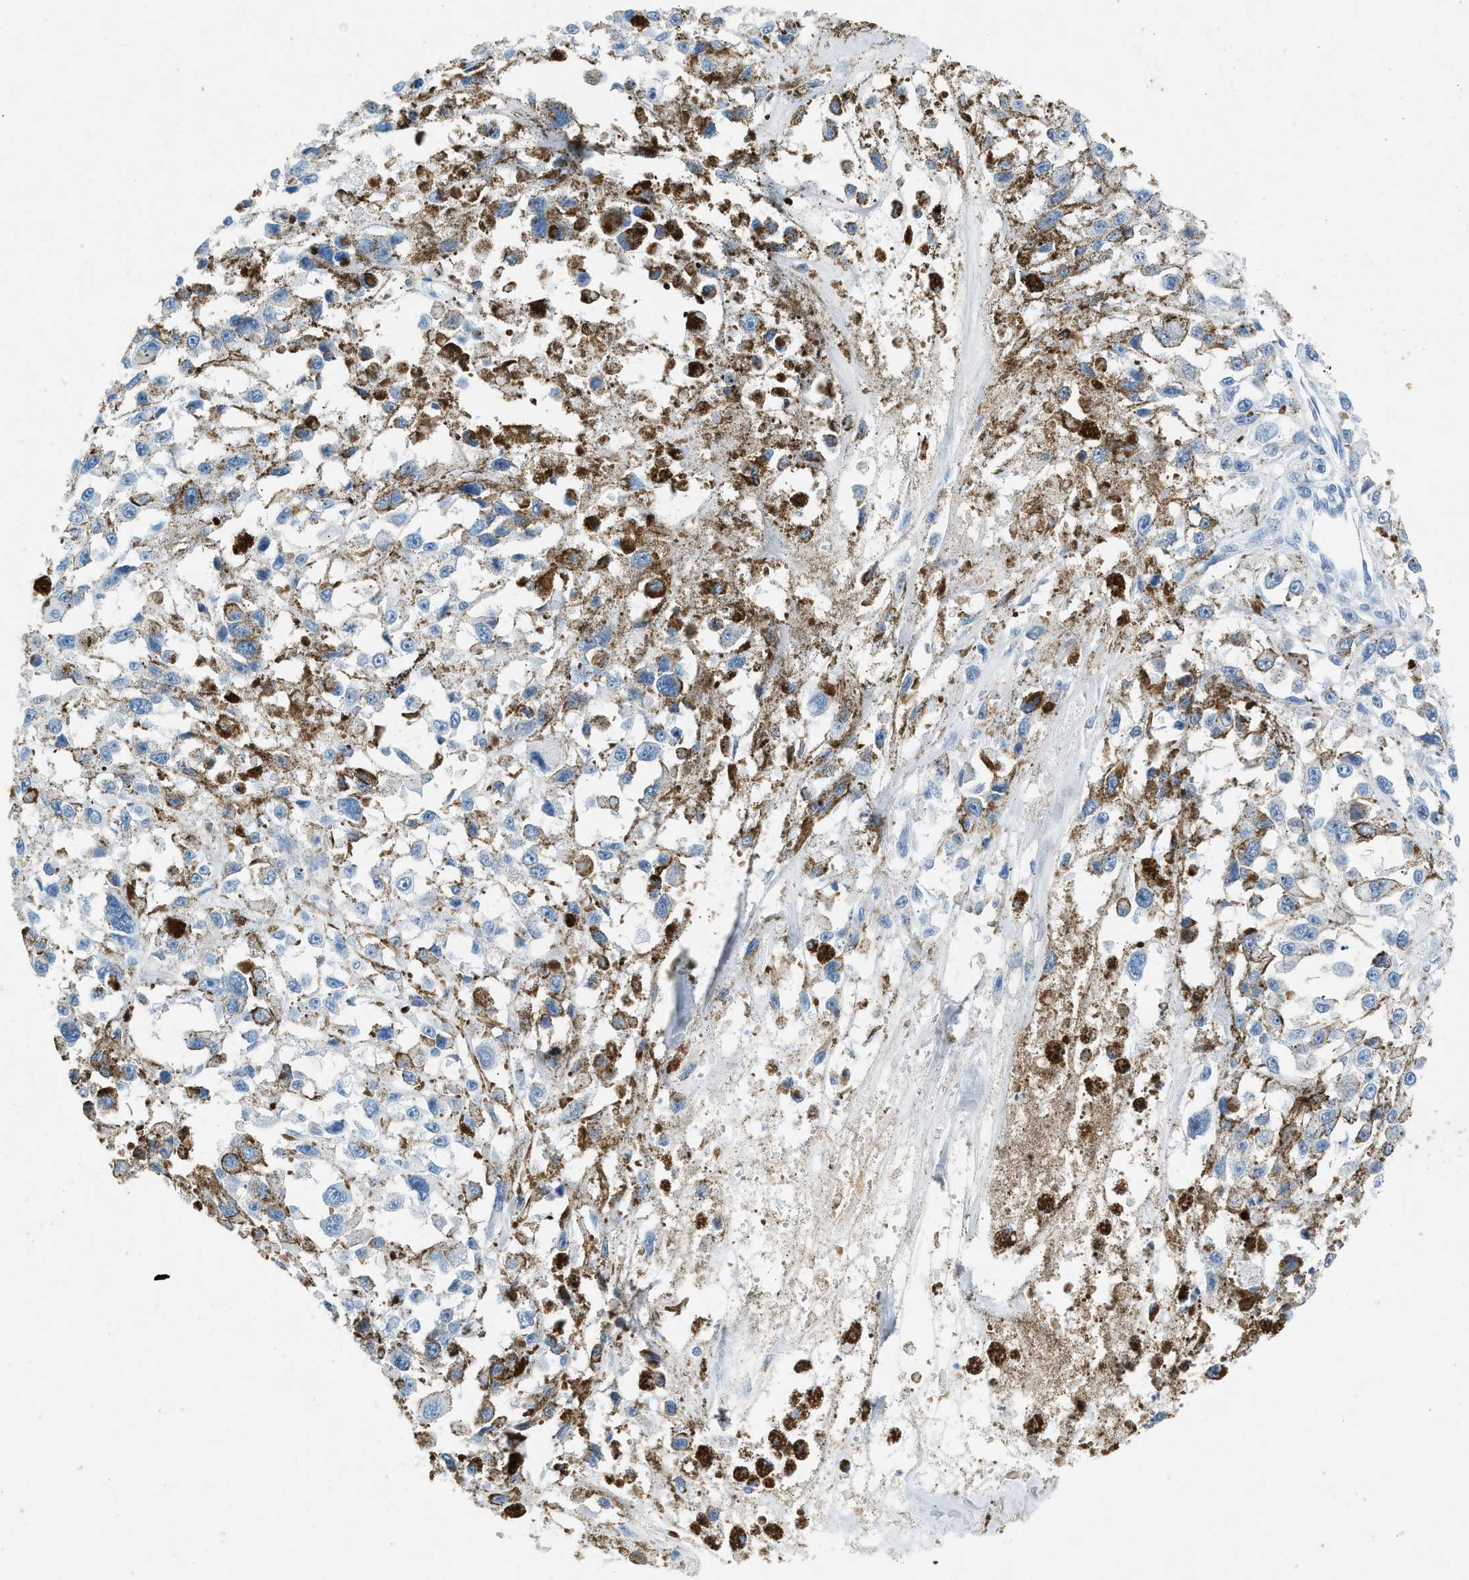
{"staining": {"intensity": "weak", "quantity": "<25%", "location": "cytoplasmic/membranous"}, "tissue": "melanoma", "cell_type": "Tumor cells", "image_type": "cancer", "snomed": [{"axis": "morphology", "description": "Malignant melanoma, Metastatic site"}, {"axis": "topography", "description": "Lymph node"}], "caption": "A photomicrograph of human malignant melanoma (metastatic site) is negative for staining in tumor cells.", "gene": "HHATL", "patient": {"sex": "male", "age": 59}}